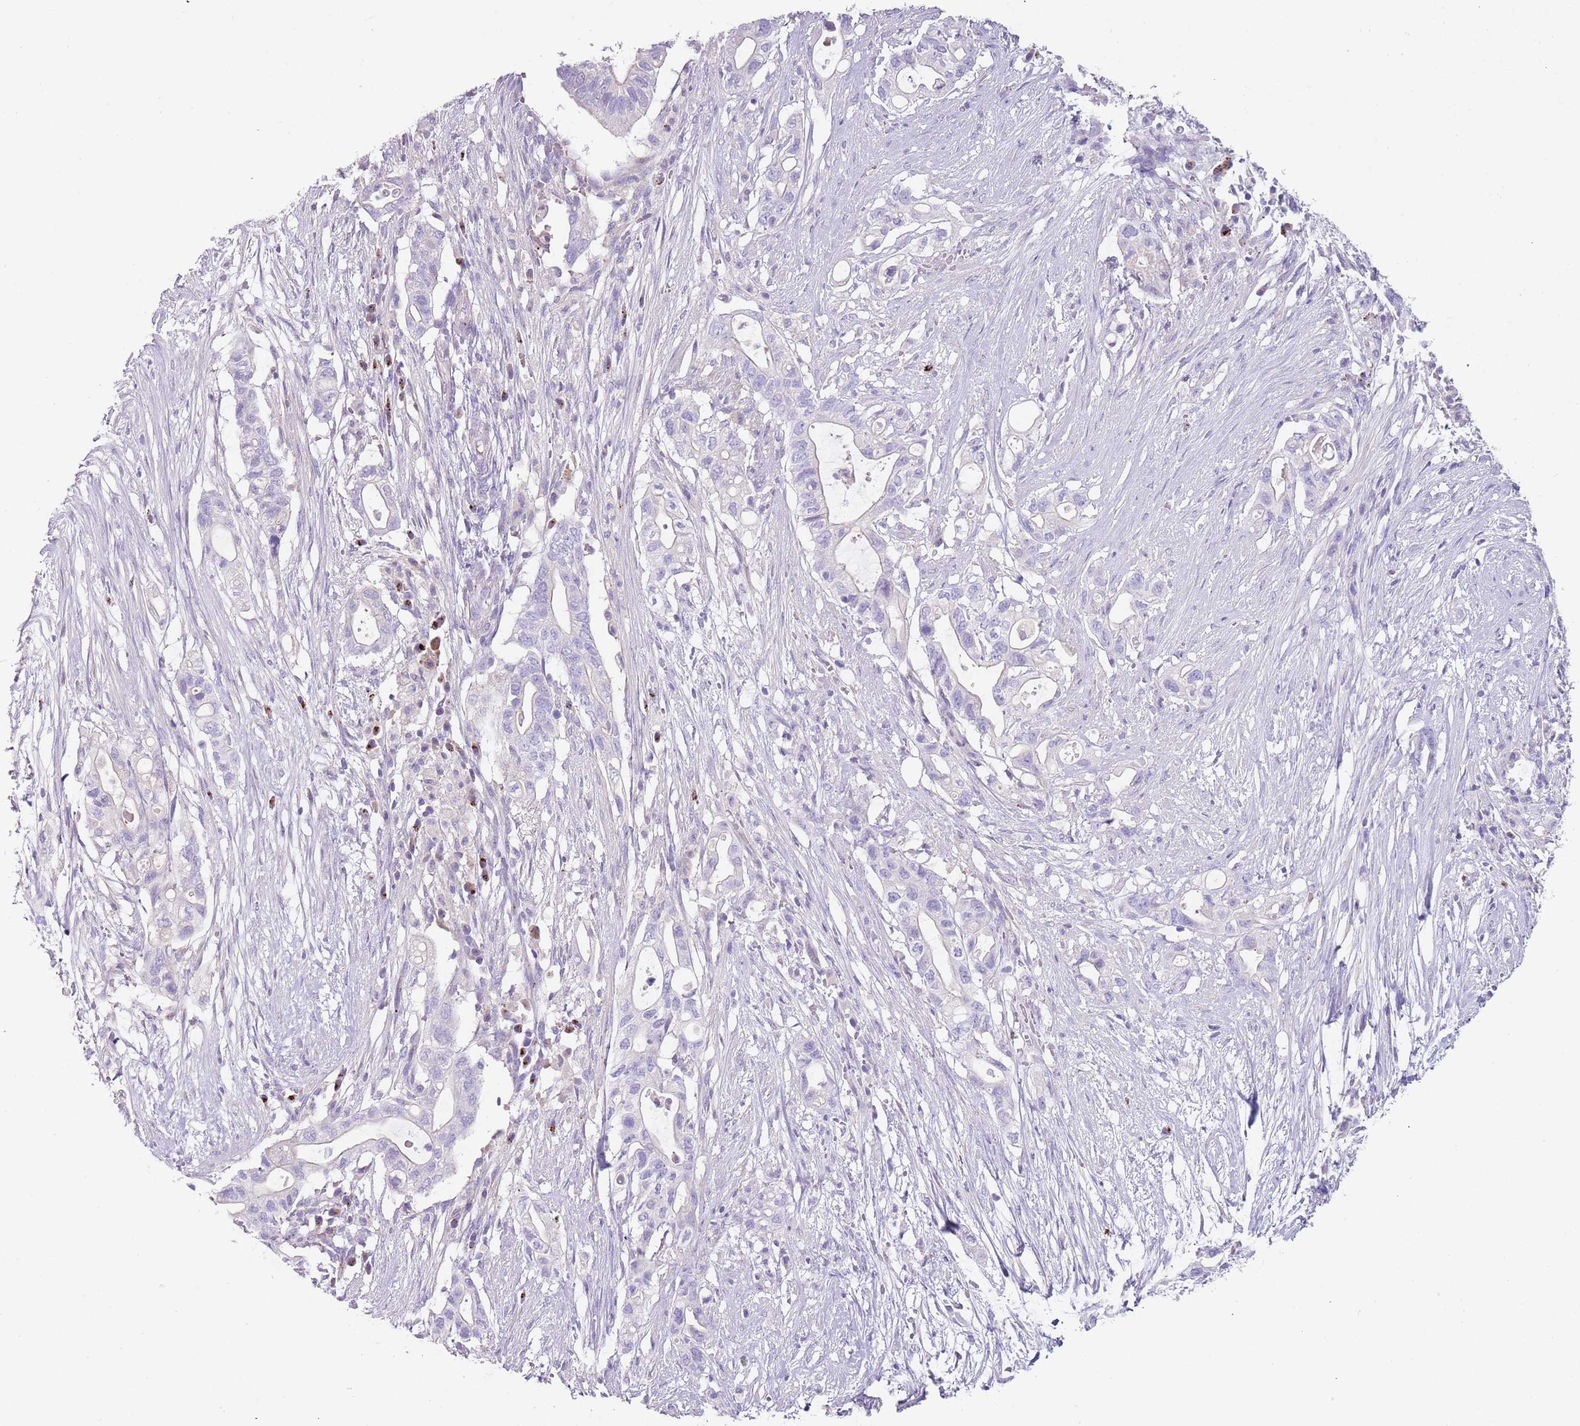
{"staining": {"intensity": "negative", "quantity": "none", "location": "none"}, "tissue": "pancreatic cancer", "cell_type": "Tumor cells", "image_type": "cancer", "snomed": [{"axis": "morphology", "description": "Adenocarcinoma, NOS"}, {"axis": "topography", "description": "Pancreas"}], "caption": "A histopathology image of human adenocarcinoma (pancreatic) is negative for staining in tumor cells. (Brightfield microscopy of DAB (3,3'-diaminobenzidine) immunohistochemistry at high magnification).", "gene": "LRRN3", "patient": {"sex": "female", "age": 72}}